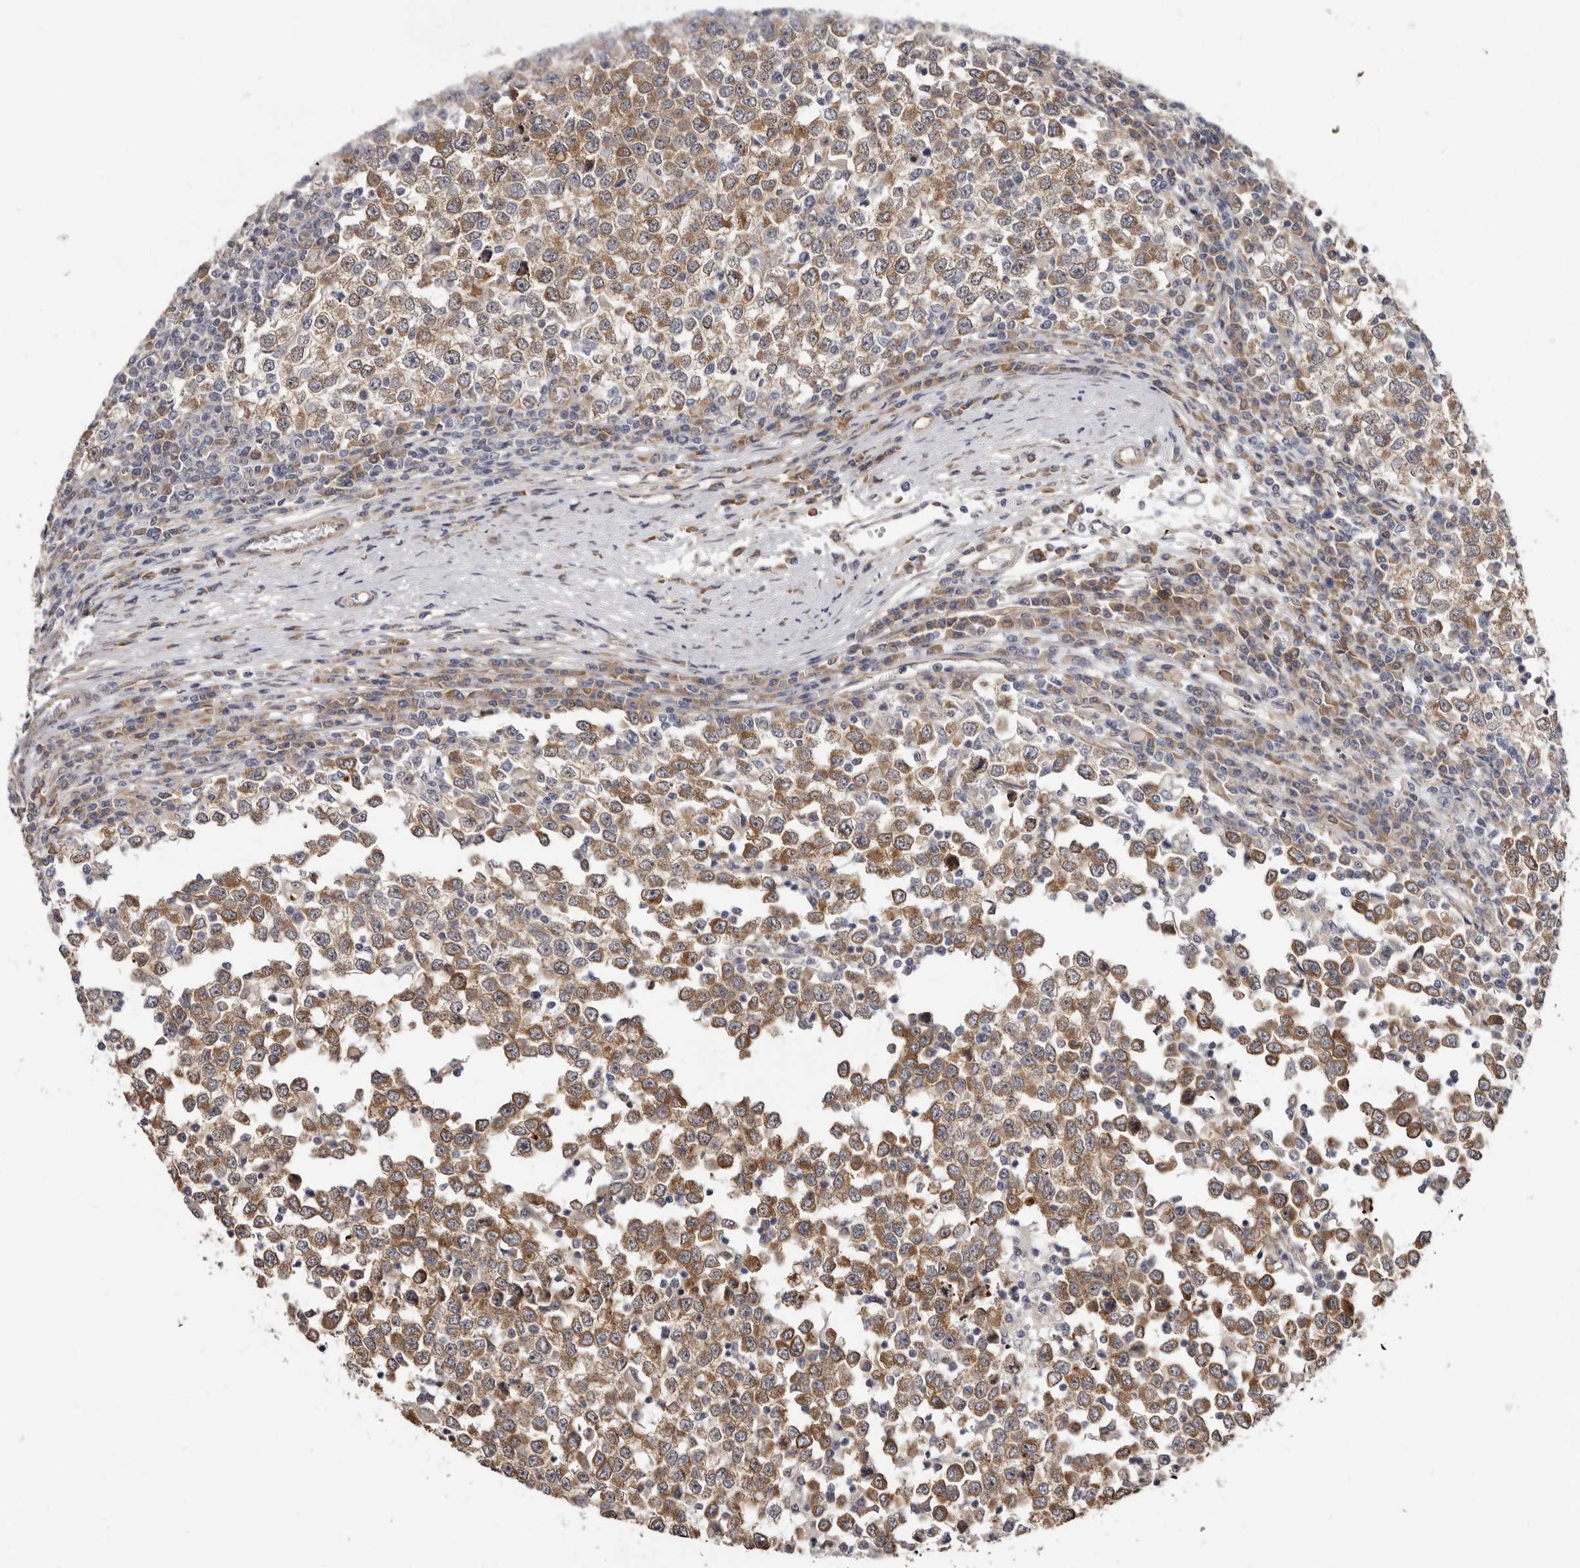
{"staining": {"intensity": "strong", "quantity": ">75%", "location": "cytoplasmic/membranous"}, "tissue": "testis cancer", "cell_type": "Tumor cells", "image_type": "cancer", "snomed": [{"axis": "morphology", "description": "Seminoma, NOS"}, {"axis": "topography", "description": "Testis"}], "caption": "Immunohistochemistry (DAB (3,3'-diaminobenzidine)) staining of human seminoma (testis) displays strong cytoplasmic/membranous protein positivity in about >75% of tumor cells.", "gene": "SBDS", "patient": {"sex": "male", "age": 65}}